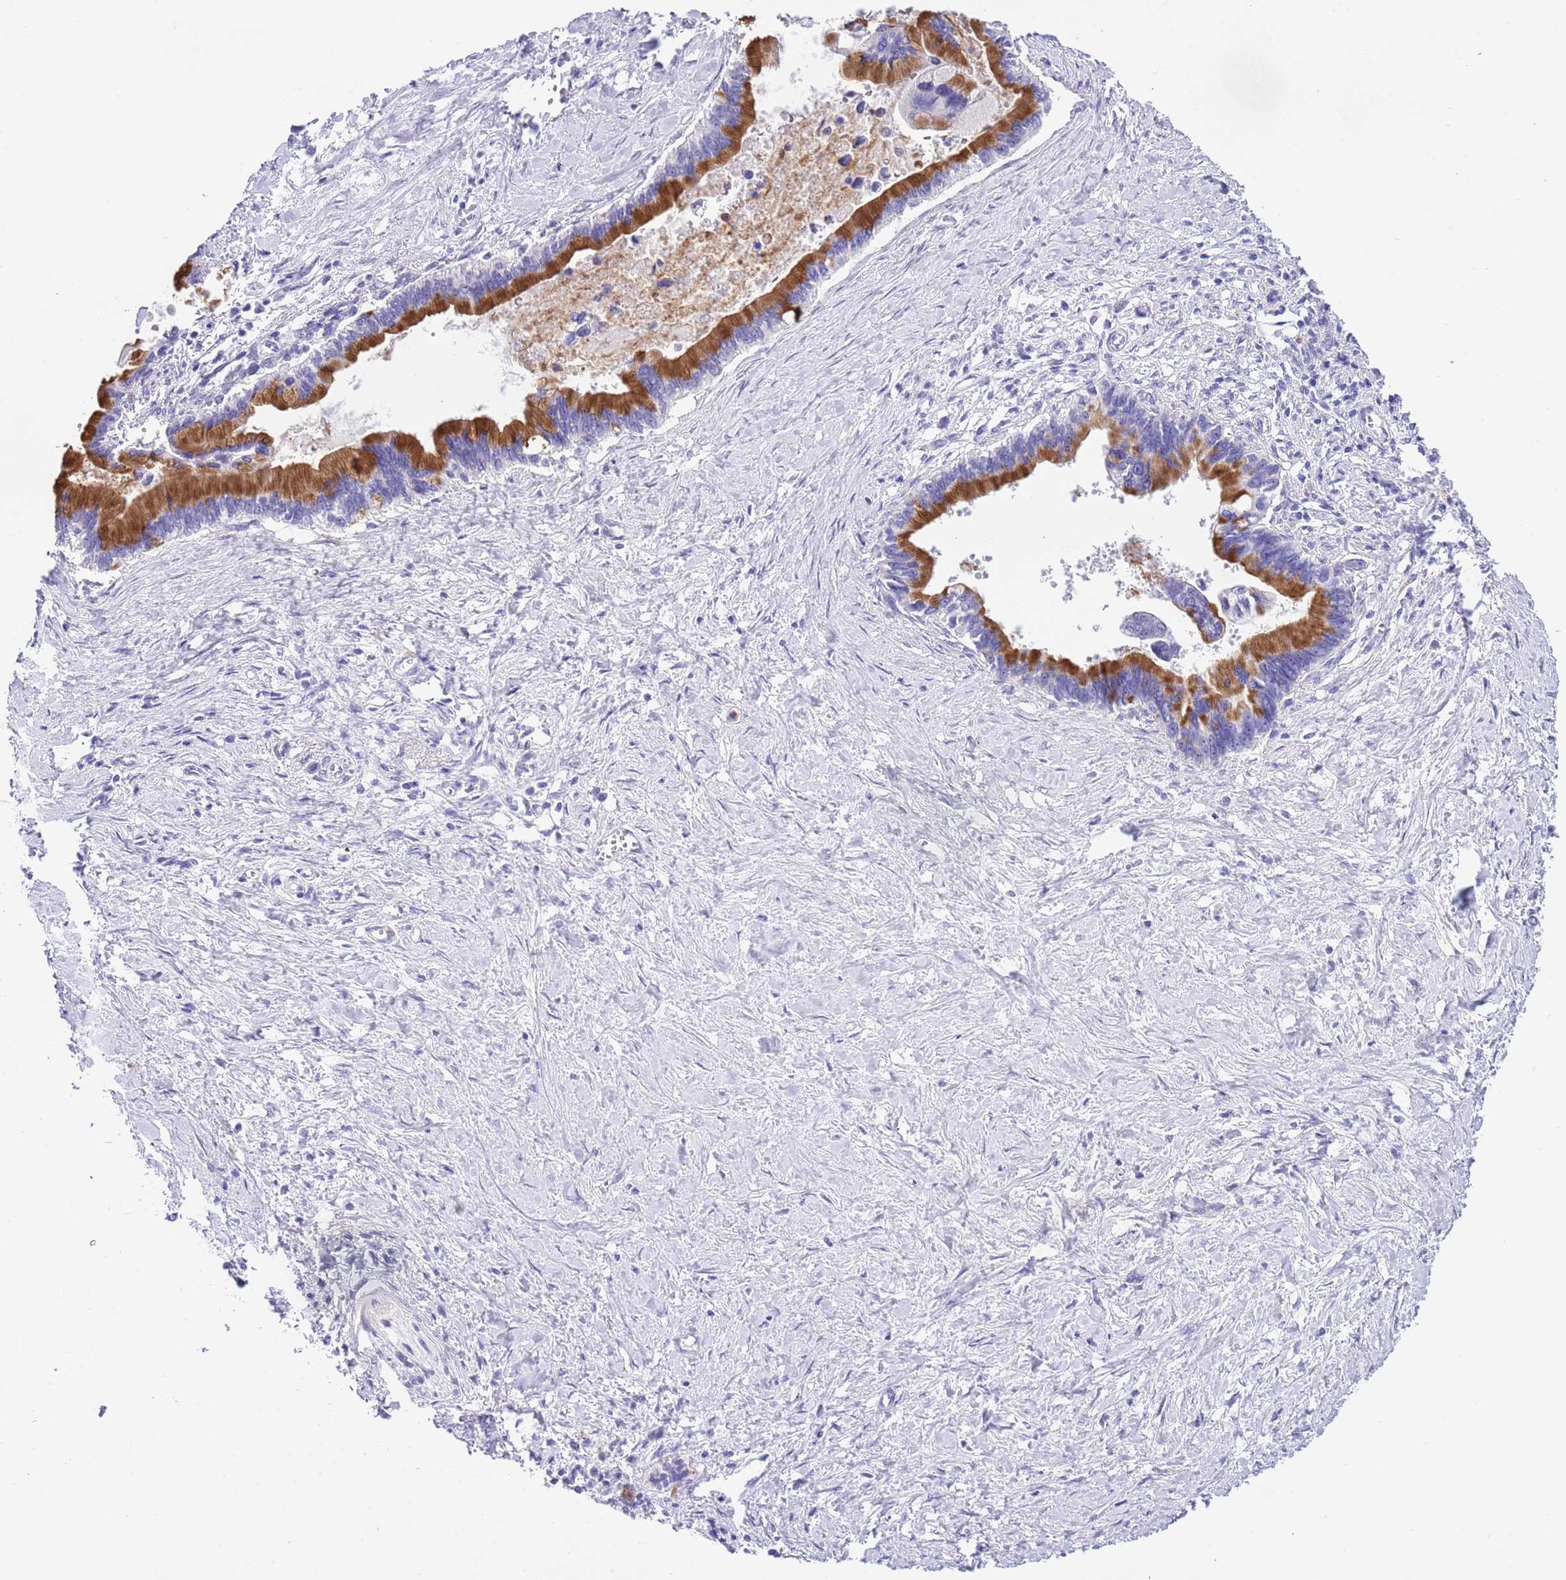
{"staining": {"intensity": "strong", "quantity": "25%-75%", "location": "cytoplasmic/membranous"}, "tissue": "pancreatic cancer", "cell_type": "Tumor cells", "image_type": "cancer", "snomed": [{"axis": "morphology", "description": "Adenocarcinoma, NOS"}, {"axis": "topography", "description": "Pancreas"}], "caption": "Immunohistochemistry histopathology image of neoplastic tissue: human adenocarcinoma (pancreatic) stained using immunohistochemistry displays high levels of strong protein expression localized specifically in the cytoplasmic/membranous of tumor cells, appearing as a cytoplasmic/membranous brown color.", "gene": "OR2Z1", "patient": {"sex": "female", "age": 83}}